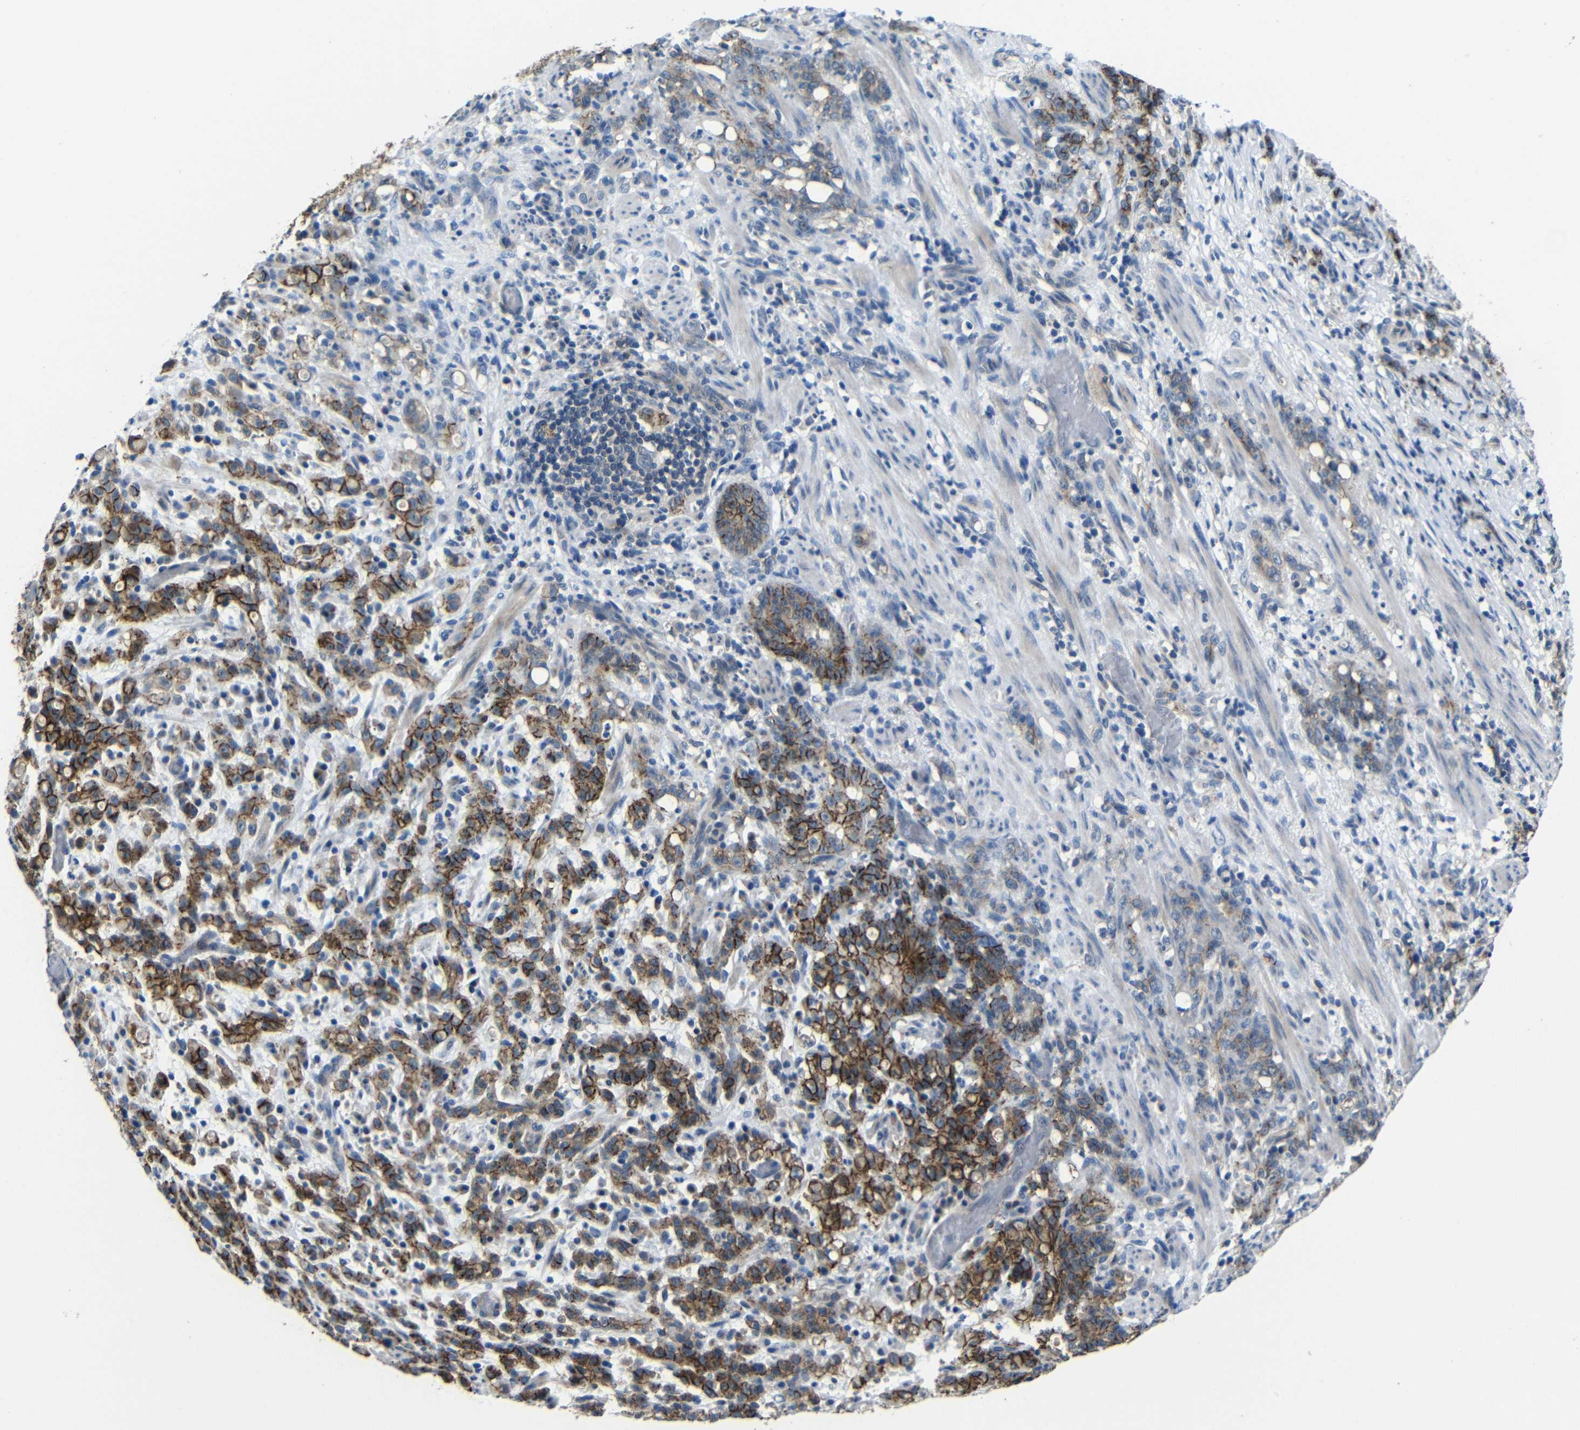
{"staining": {"intensity": "strong", "quantity": "25%-75%", "location": "cytoplasmic/membranous"}, "tissue": "stomach cancer", "cell_type": "Tumor cells", "image_type": "cancer", "snomed": [{"axis": "morphology", "description": "Adenocarcinoma, NOS"}, {"axis": "topography", "description": "Stomach, lower"}], "caption": "Protein staining of stomach cancer (adenocarcinoma) tissue reveals strong cytoplasmic/membranous positivity in approximately 25%-75% of tumor cells.", "gene": "ZNF90", "patient": {"sex": "male", "age": 88}}